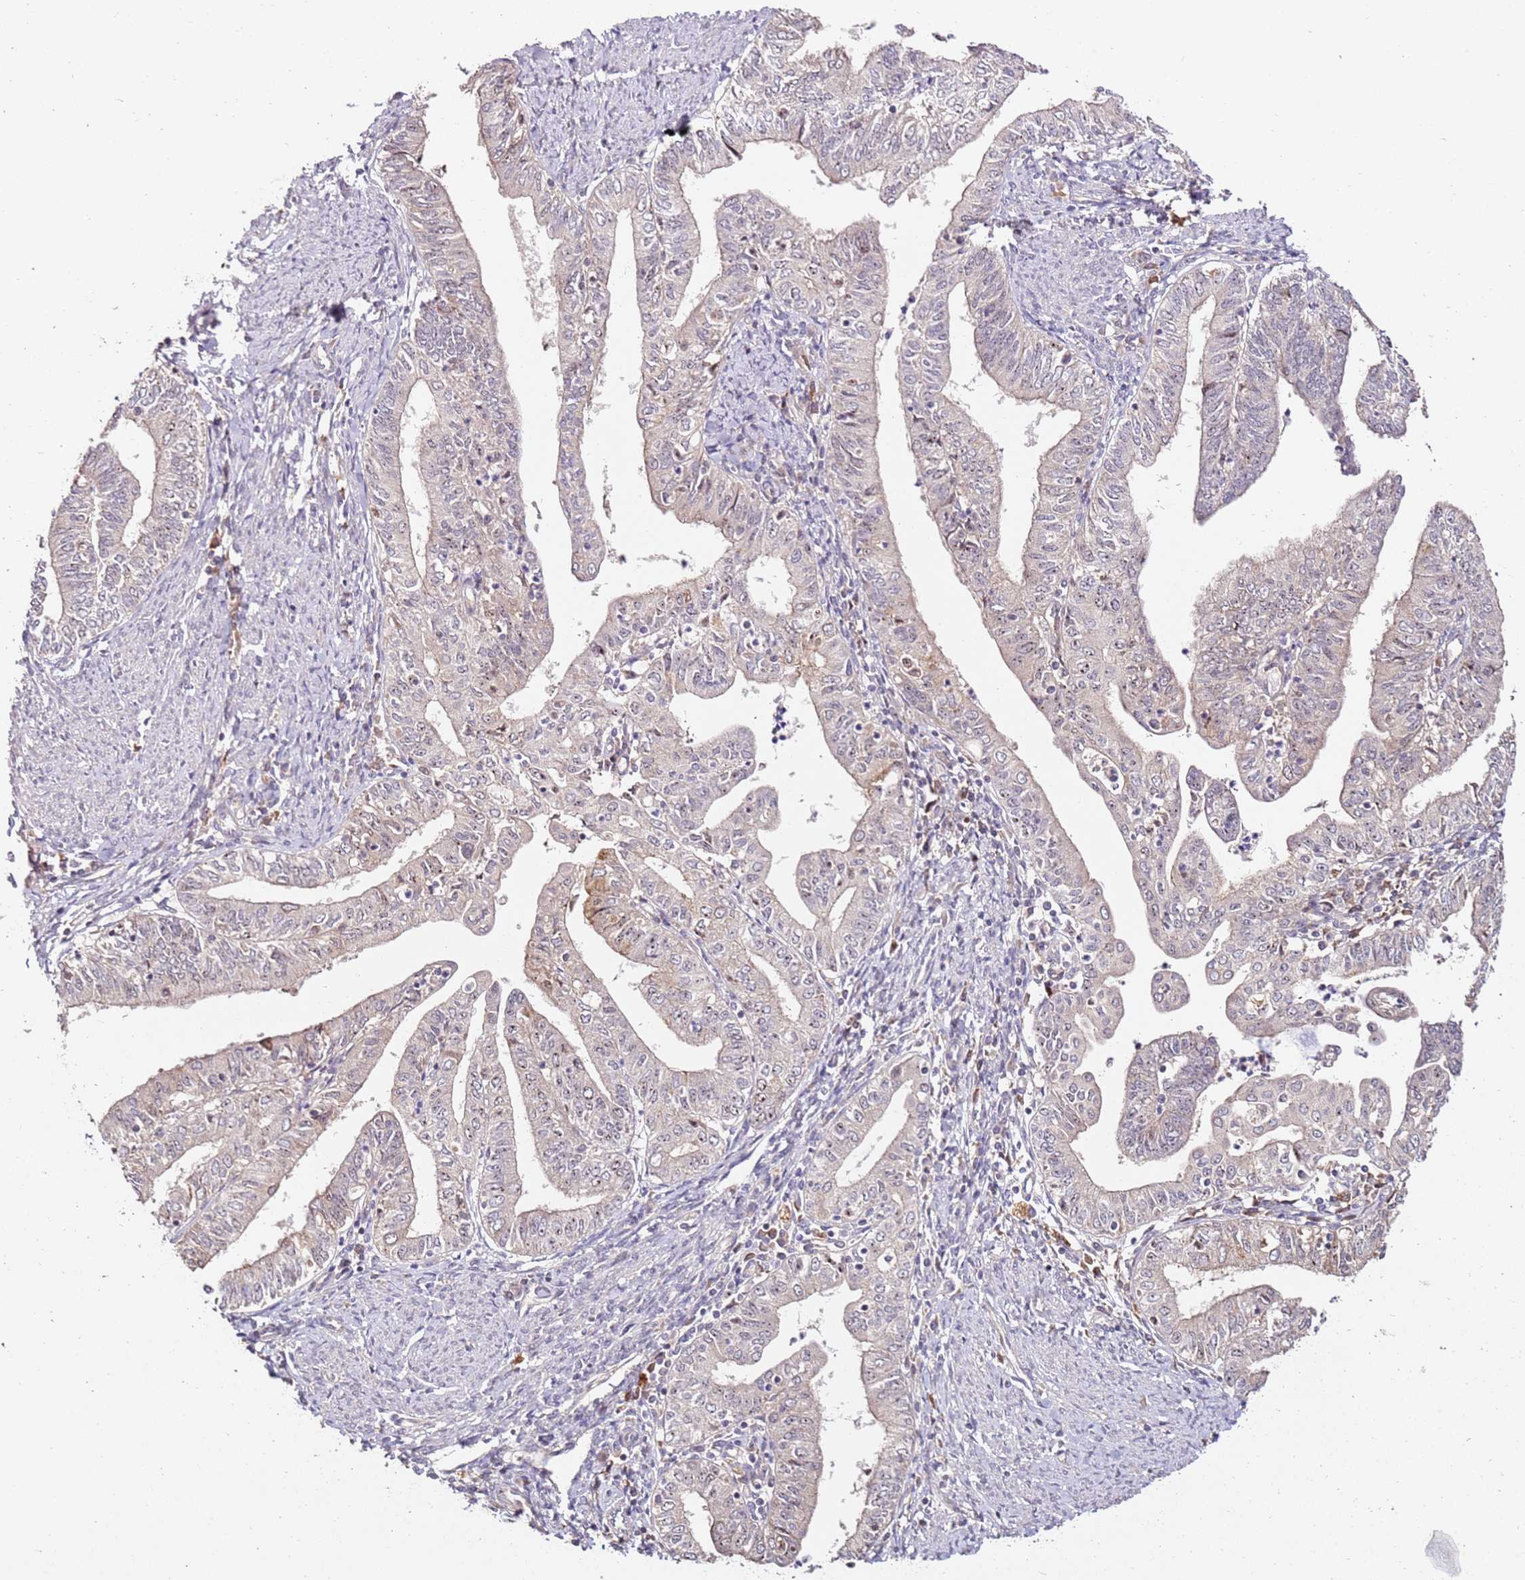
{"staining": {"intensity": "weak", "quantity": "25%-75%", "location": "nuclear"}, "tissue": "endometrial cancer", "cell_type": "Tumor cells", "image_type": "cancer", "snomed": [{"axis": "morphology", "description": "Adenocarcinoma, NOS"}, {"axis": "topography", "description": "Endometrium"}], "caption": "Brown immunohistochemical staining in endometrial adenocarcinoma displays weak nuclear expression in approximately 25%-75% of tumor cells. Nuclei are stained in blue.", "gene": "DDX27", "patient": {"sex": "female", "age": 66}}